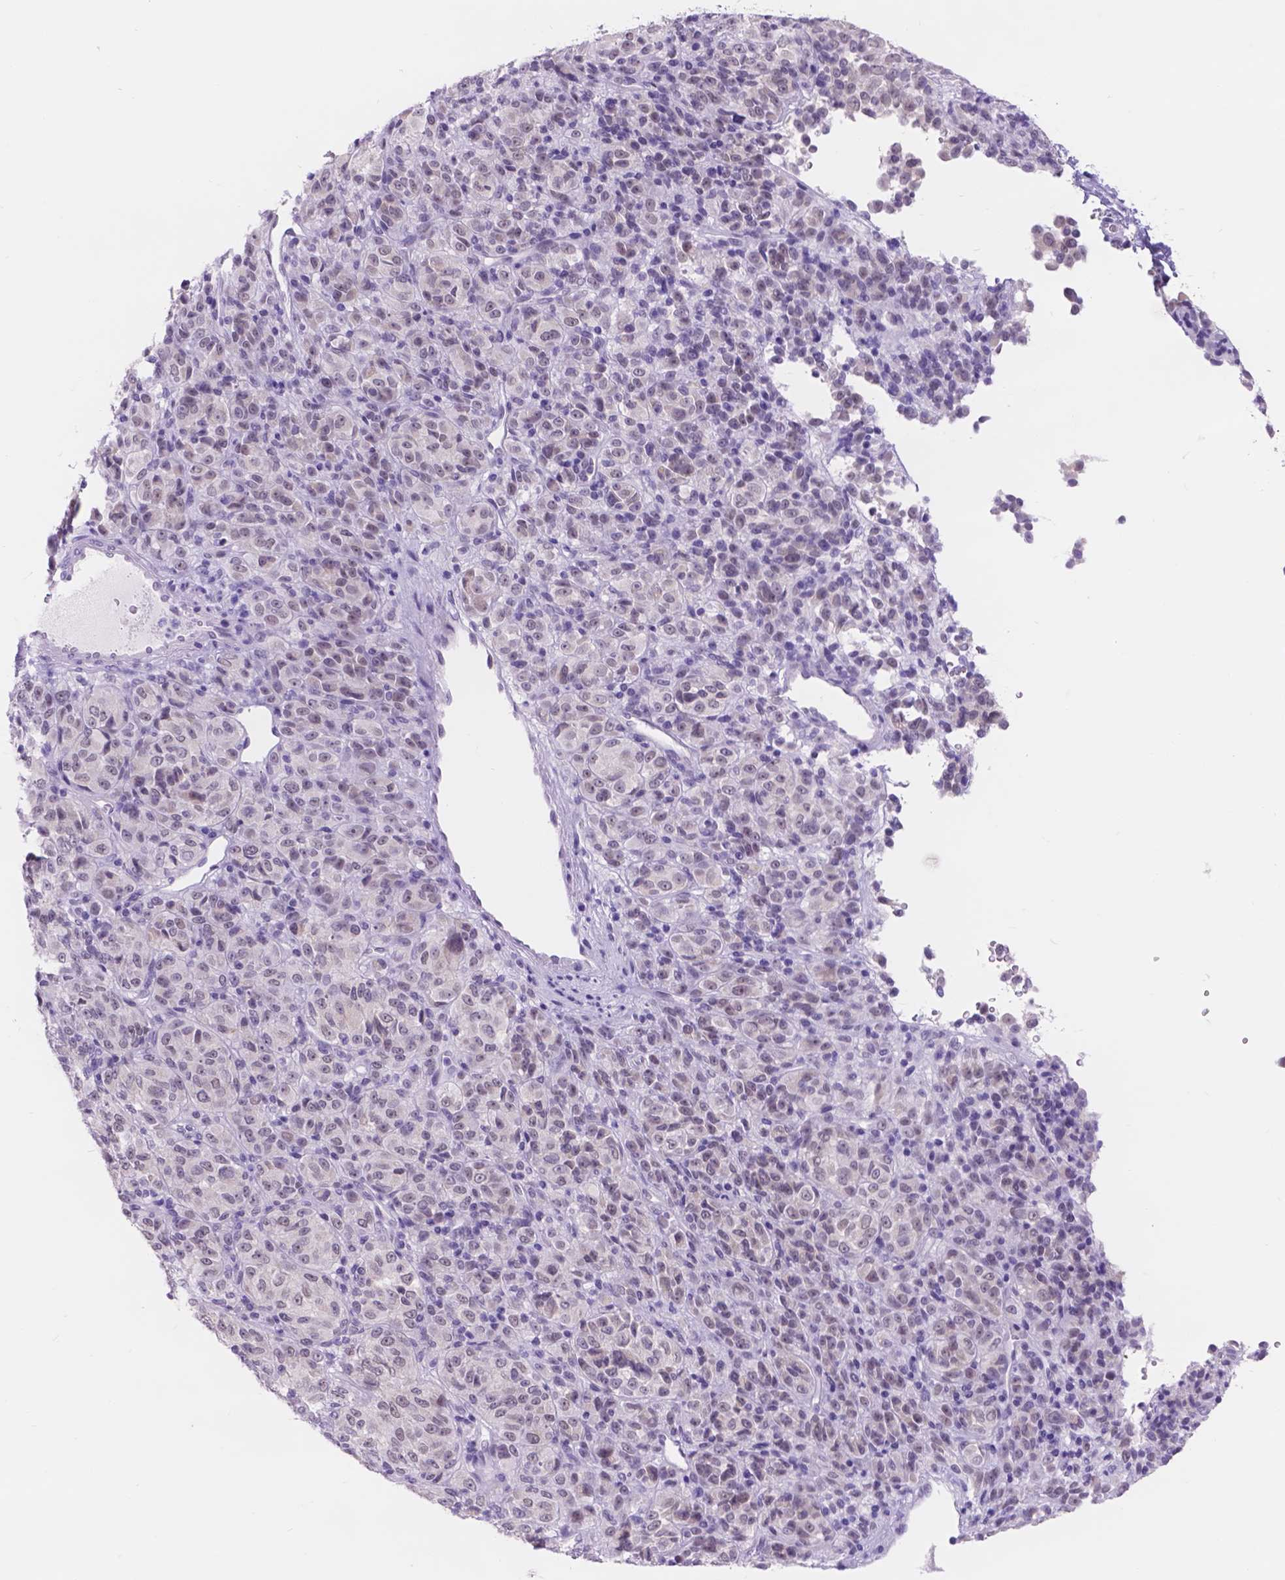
{"staining": {"intensity": "weak", "quantity": "25%-75%", "location": "nuclear"}, "tissue": "melanoma", "cell_type": "Tumor cells", "image_type": "cancer", "snomed": [{"axis": "morphology", "description": "Malignant melanoma, Metastatic site"}, {"axis": "topography", "description": "Brain"}], "caption": "Weak nuclear staining for a protein is present in about 25%-75% of tumor cells of malignant melanoma (metastatic site) using immunohistochemistry.", "gene": "DCC", "patient": {"sex": "female", "age": 56}}